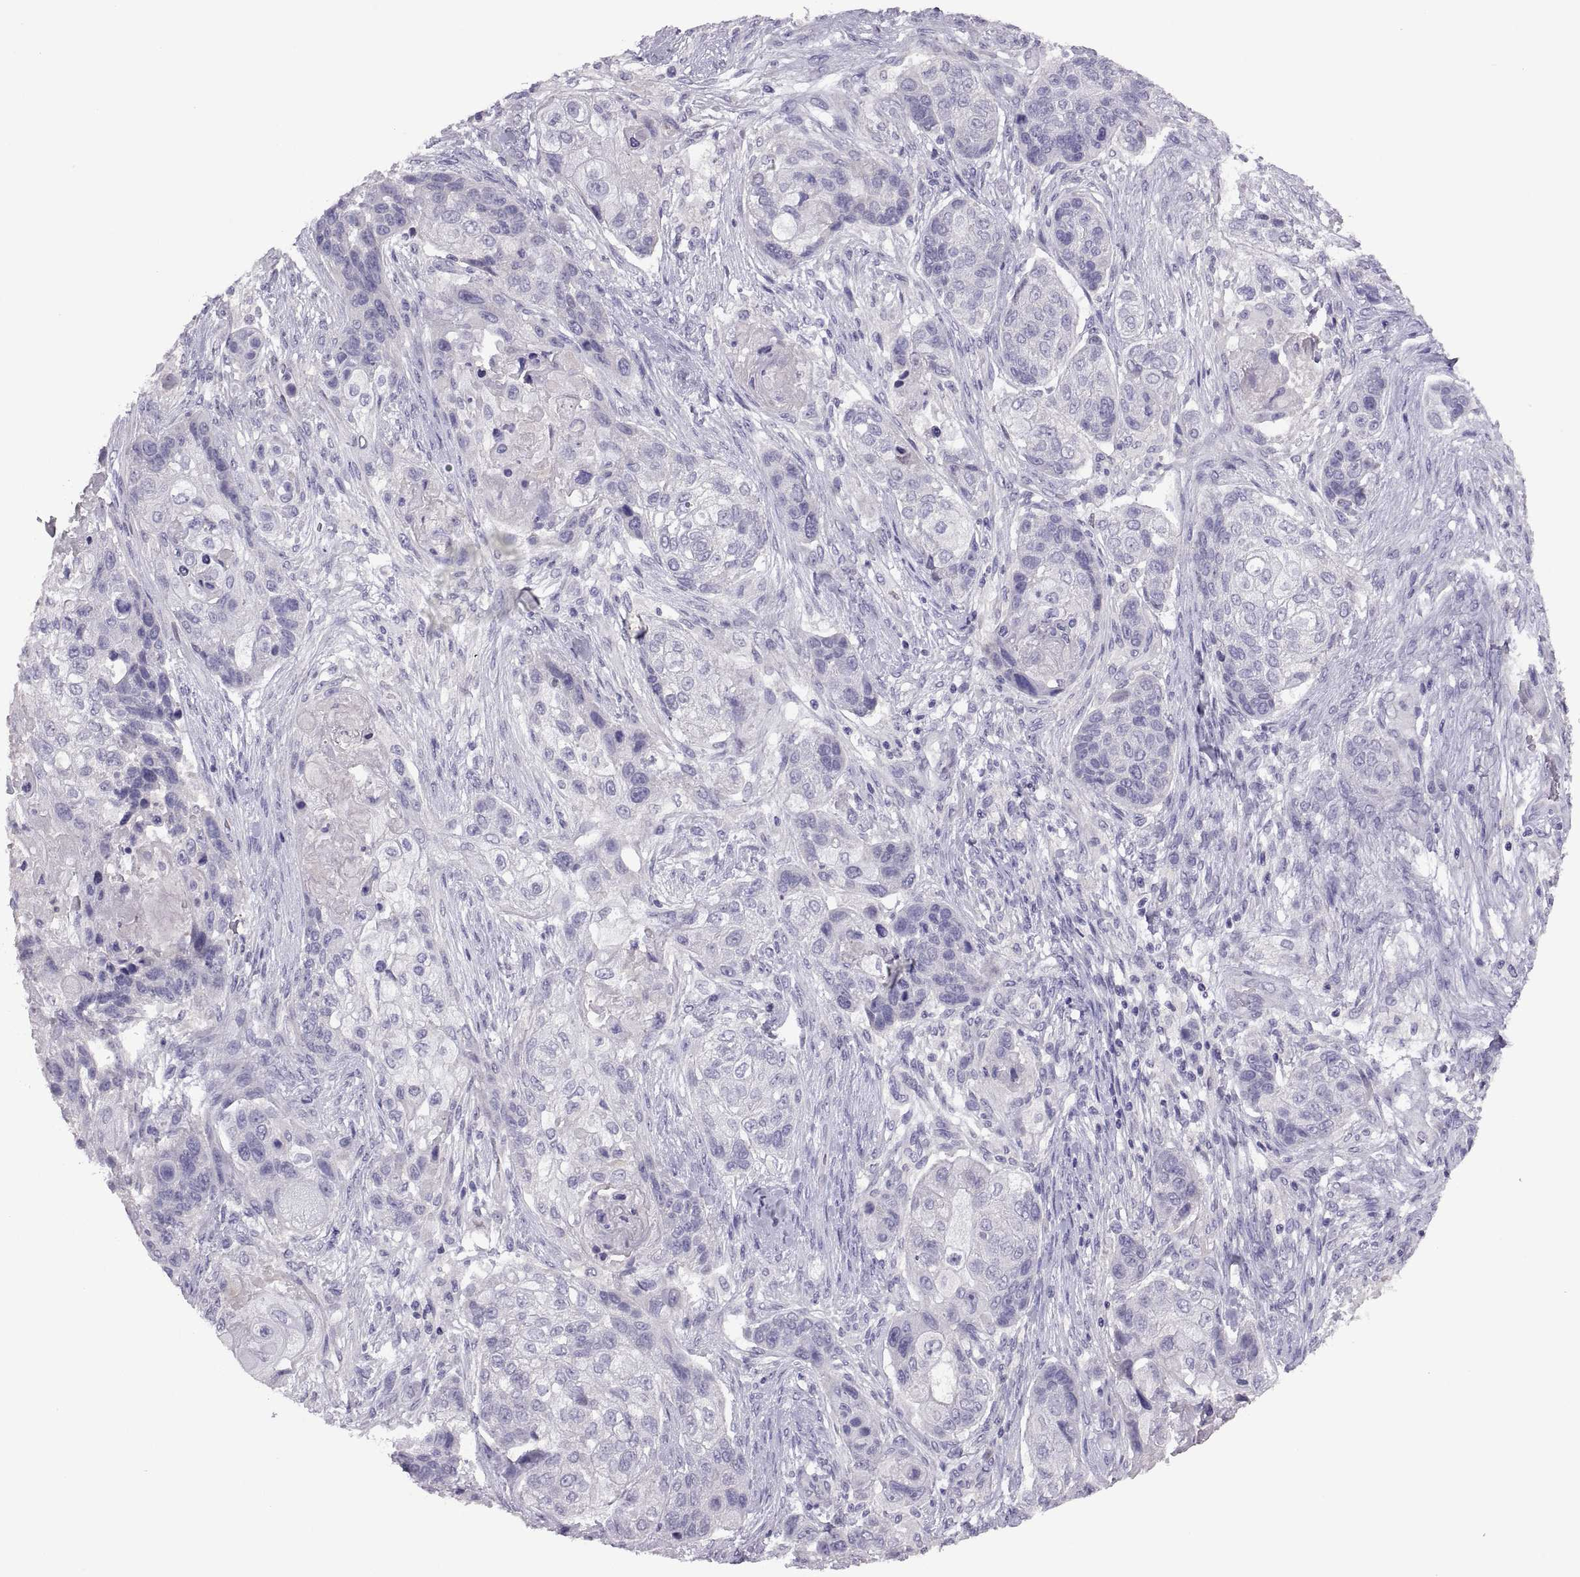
{"staining": {"intensity": "negative", "quantity": "none", "location": "none"}, "tissue": "lung cancer", "cell_type": "Tumor cells", "image_type": "cancer", "snomed": [{"axis": "morphology", "description": "Squamous cell carcinoma, NOS"}, {"axis": "topography", "description": "Lung"}], "caption": "DAB immunohistochemical staining of lung squamous cell carcinoma demonstrates no significant staining in tumor cells. Brightfield microscopy of immunohistochemistry stained with DAB (brown) and hematoxylin (blue), captured at high magnification.", "gene": "TBX19", "patient": {"sex": "male", "age": 69}}